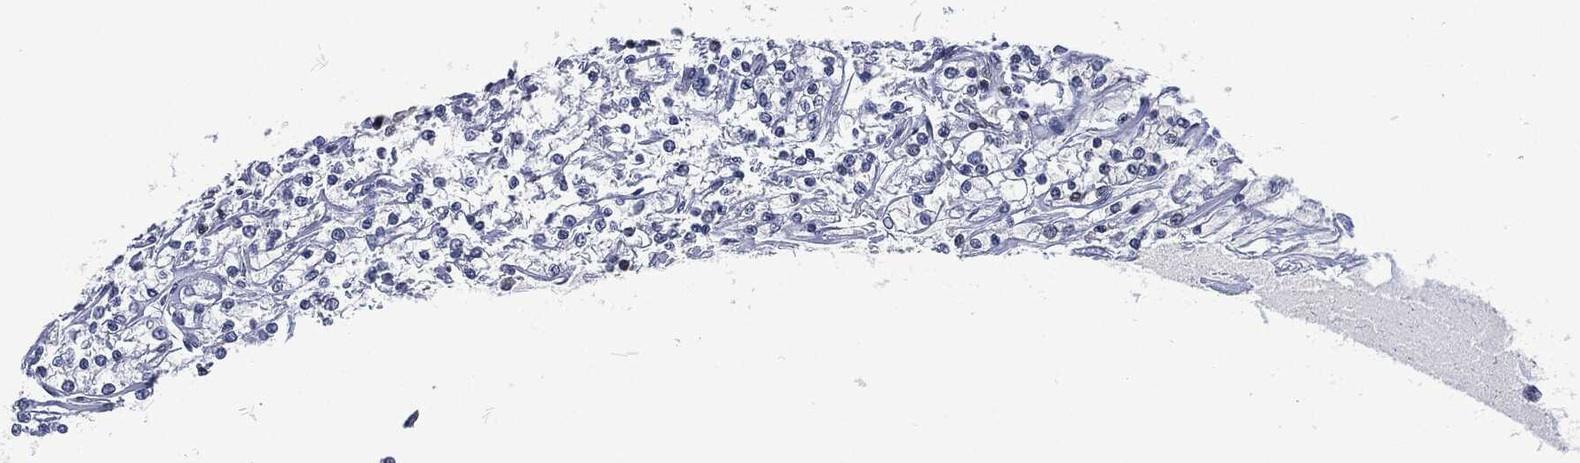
{"staining": {"intensity": "weak", "quantity": "25%-75%", "location": "nuclear"}, "tissue": "renal cancer", "cell_type": "Tumor cells", "image_type": "cancer", "snomed": [{"axis": "morphology", "description": "Adenocarcinoma, NOS"}, {"axis": "topography", "description": "Kidney"}], "caption": "Renal adenocarcinoma tissue reveals weak nuclear expression in approximately 25%-75% of tumor cells, visualized by immunohistochemistry.", "gene": "DCPS", "patient": {"sex": "female", "age": 59}}